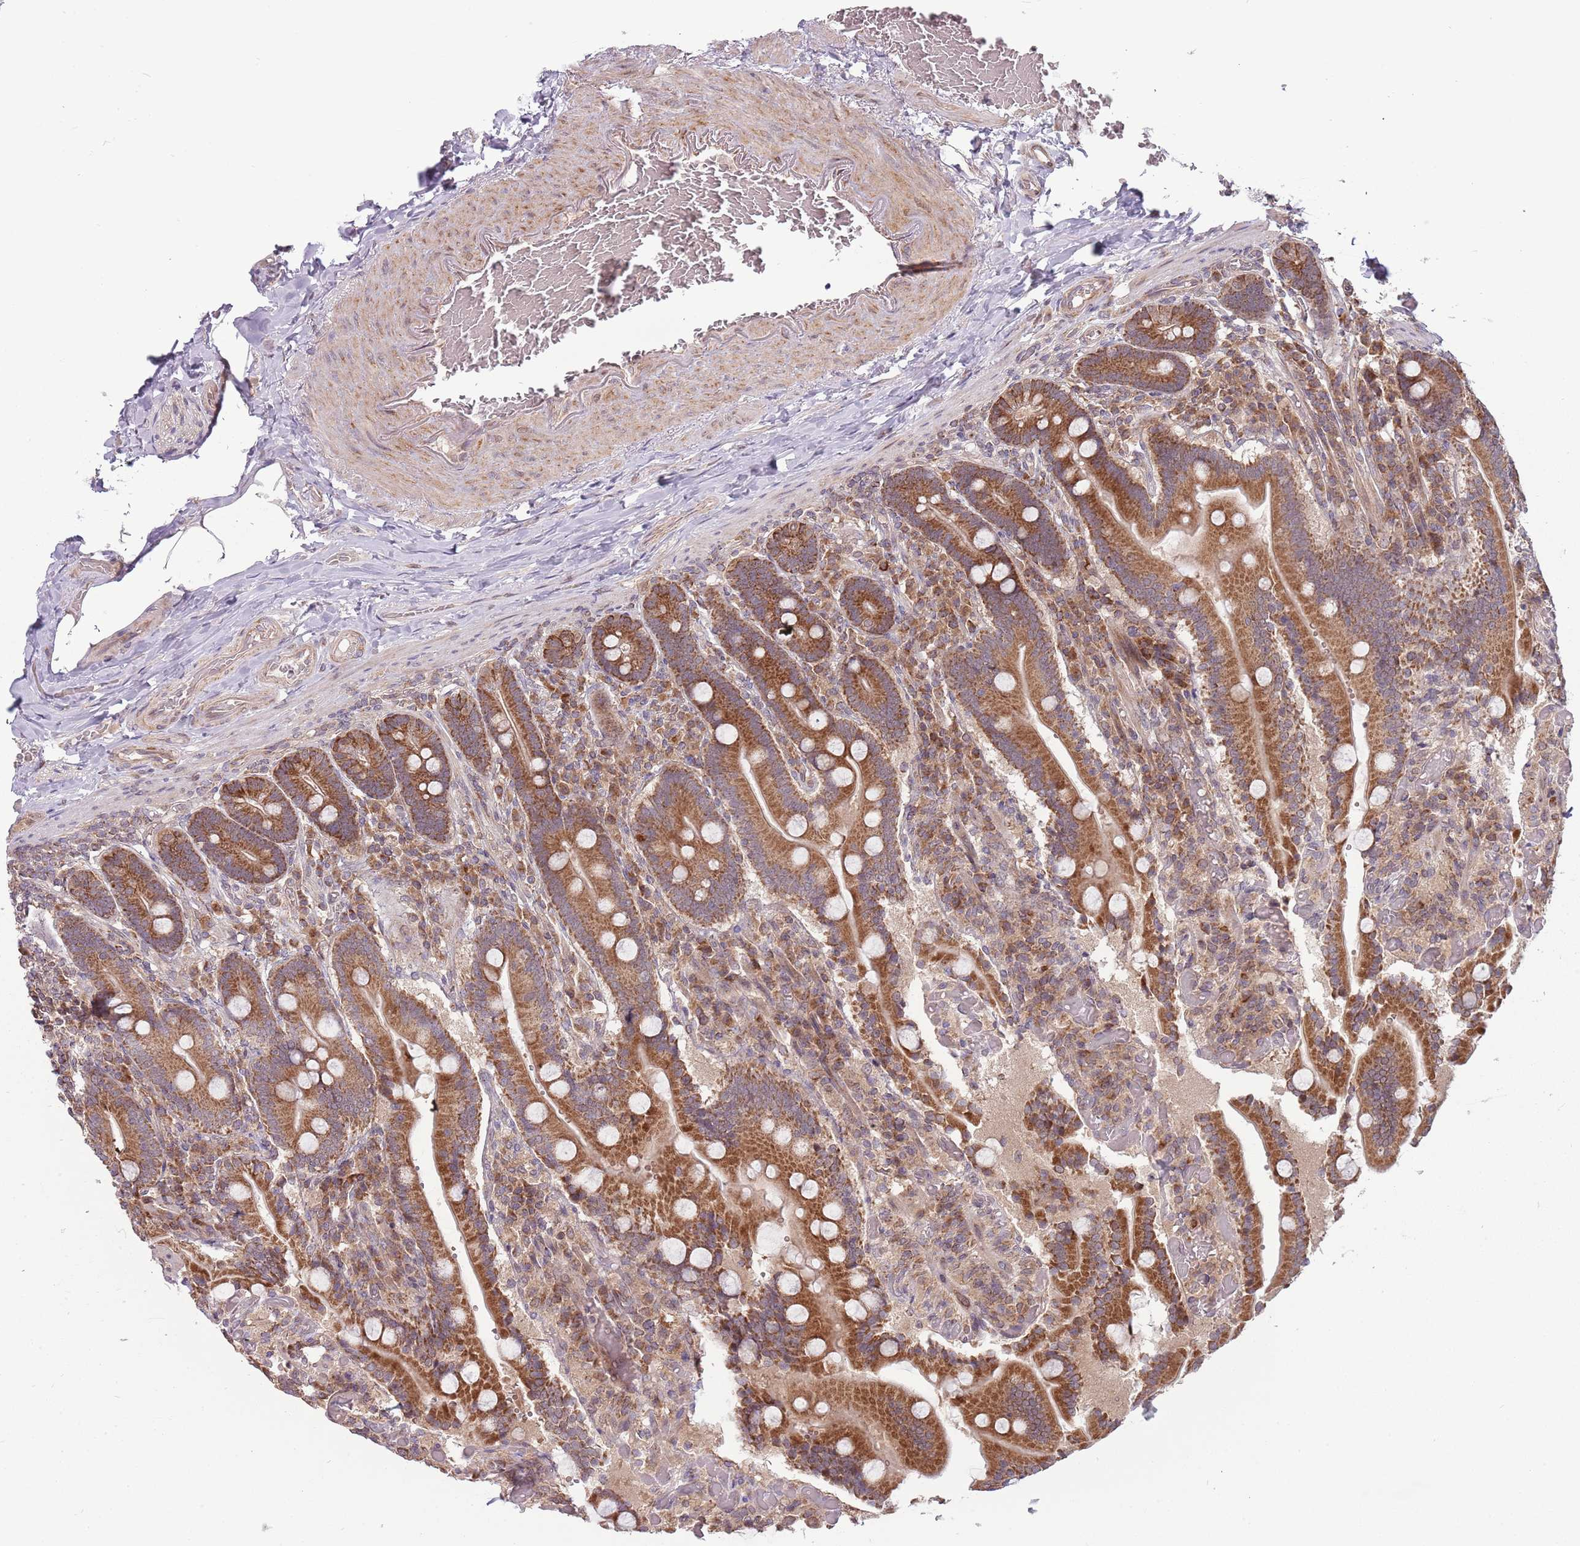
{"staining": {"intensity": "moderate", "quantity": ">75%", "location": "cytoplasmic/membranous"}, "tissue": "duodenum", "cell_type": "Glandular cells", "image_type": "normal", "snomed": [{"axis": "morphology", "description": "Normal tissue, NOS"}, {"axis": "topography", "description": "Duodenum"}], "caption": "Immunohistochemistry (IHC) staining of normal duodenum, which reveals medium levels of moderate cytoplasmic/membranous expression in approximately >75% of glandular cells indicating moderate cytoplasmic/membranous protein staining. The staining was performed using DAB (3,3'-diaminobenzidine) (brown) for protein detection and nuclei were counterstained in hematoxylin (blue).", "gene": "RNF181", "patient": {"sex": "female", "age": 62}}